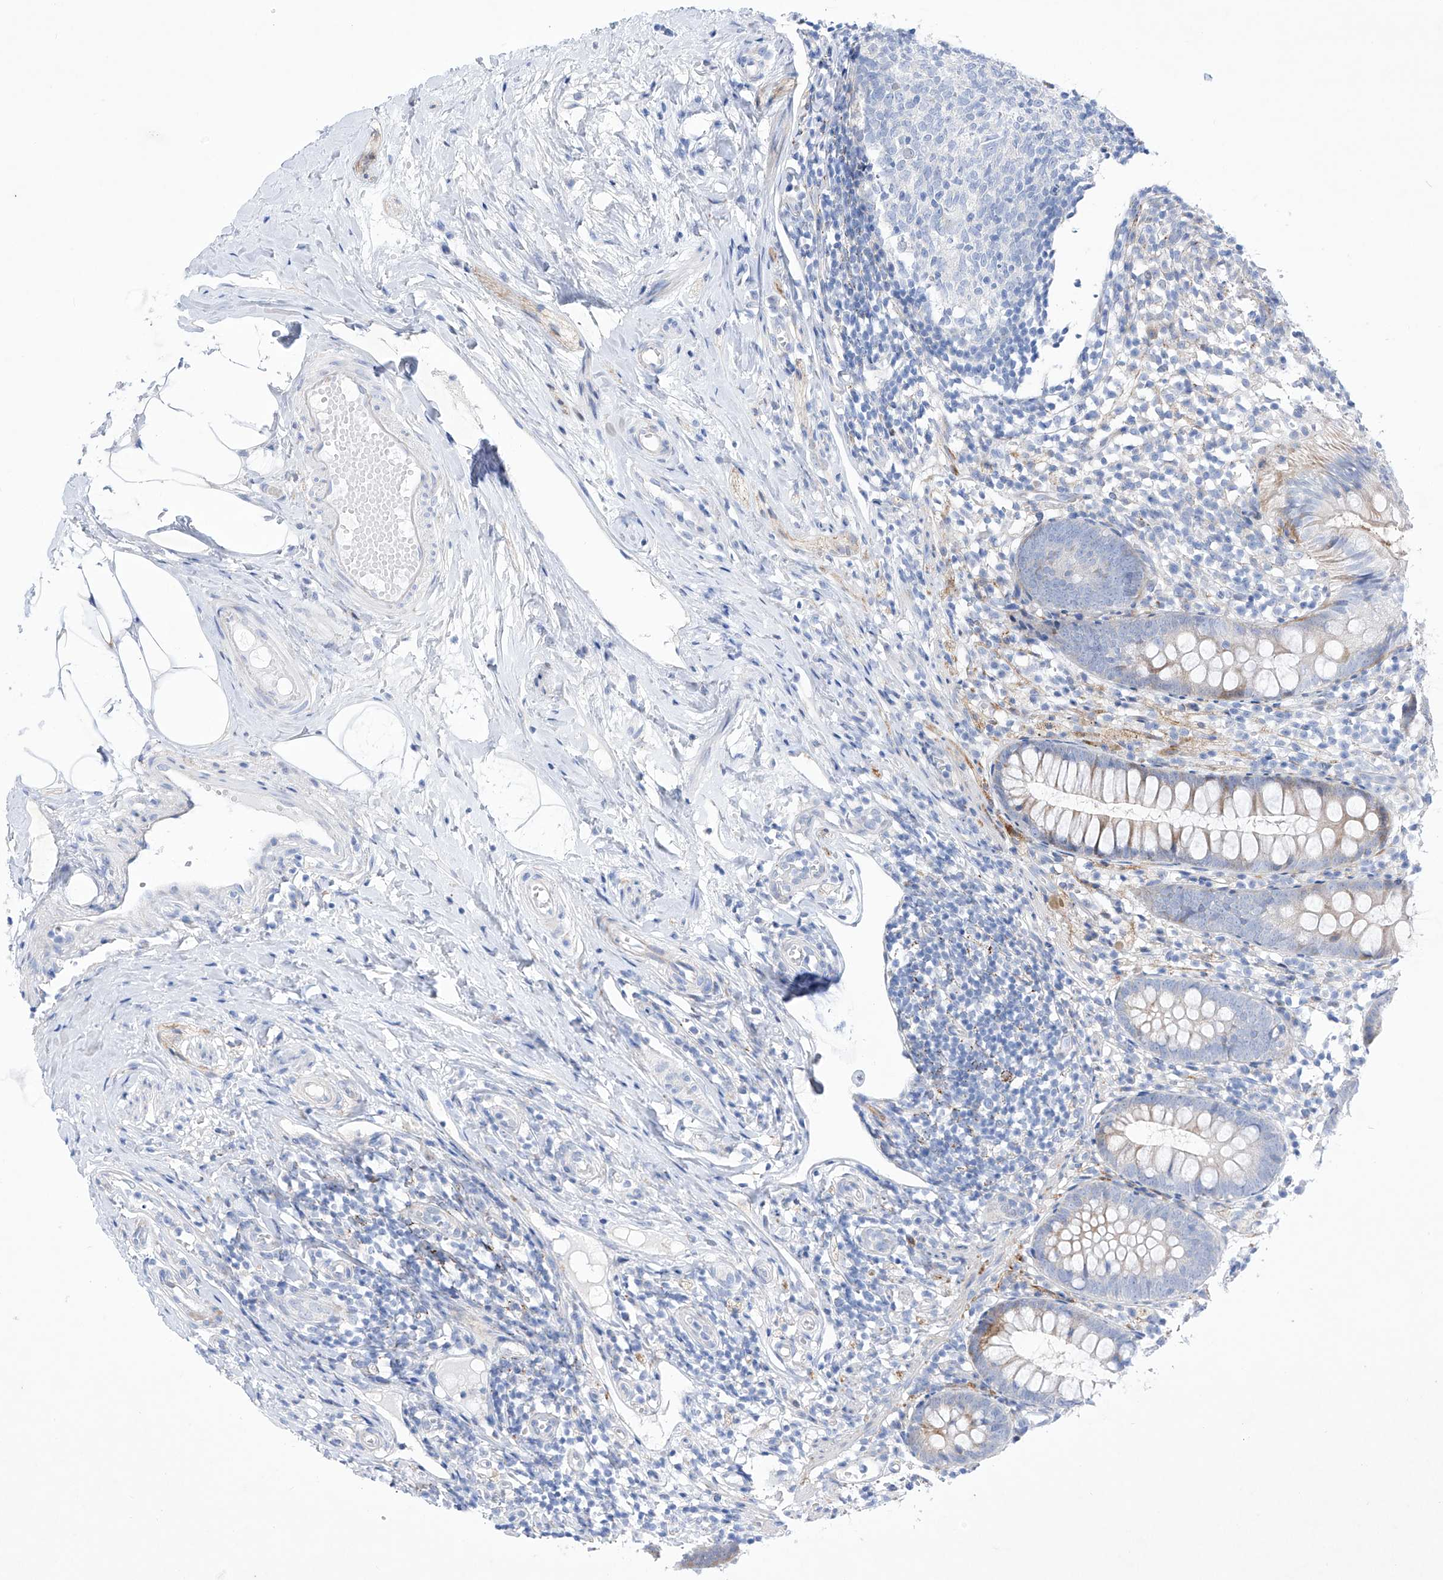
{"staining": {"intensity": "weak", "quantity": "<25%", "location": "cytoplasmic/membranous"}, "tissue": "appendix", "cell_type": "Glandular cells", "image_type": "normal", "snomed": [{"axis": "morphology", "description": "Normal tissue, NOS"}, {"axis": "topography", "description": "Appendix"}], "caption": "Appendix stained for a protein using immunohistochemistry (IHC) demonstrates no staining glandular cells.", "gene": "C1orf87", "patient": {"sex": "female", "age": 20}}